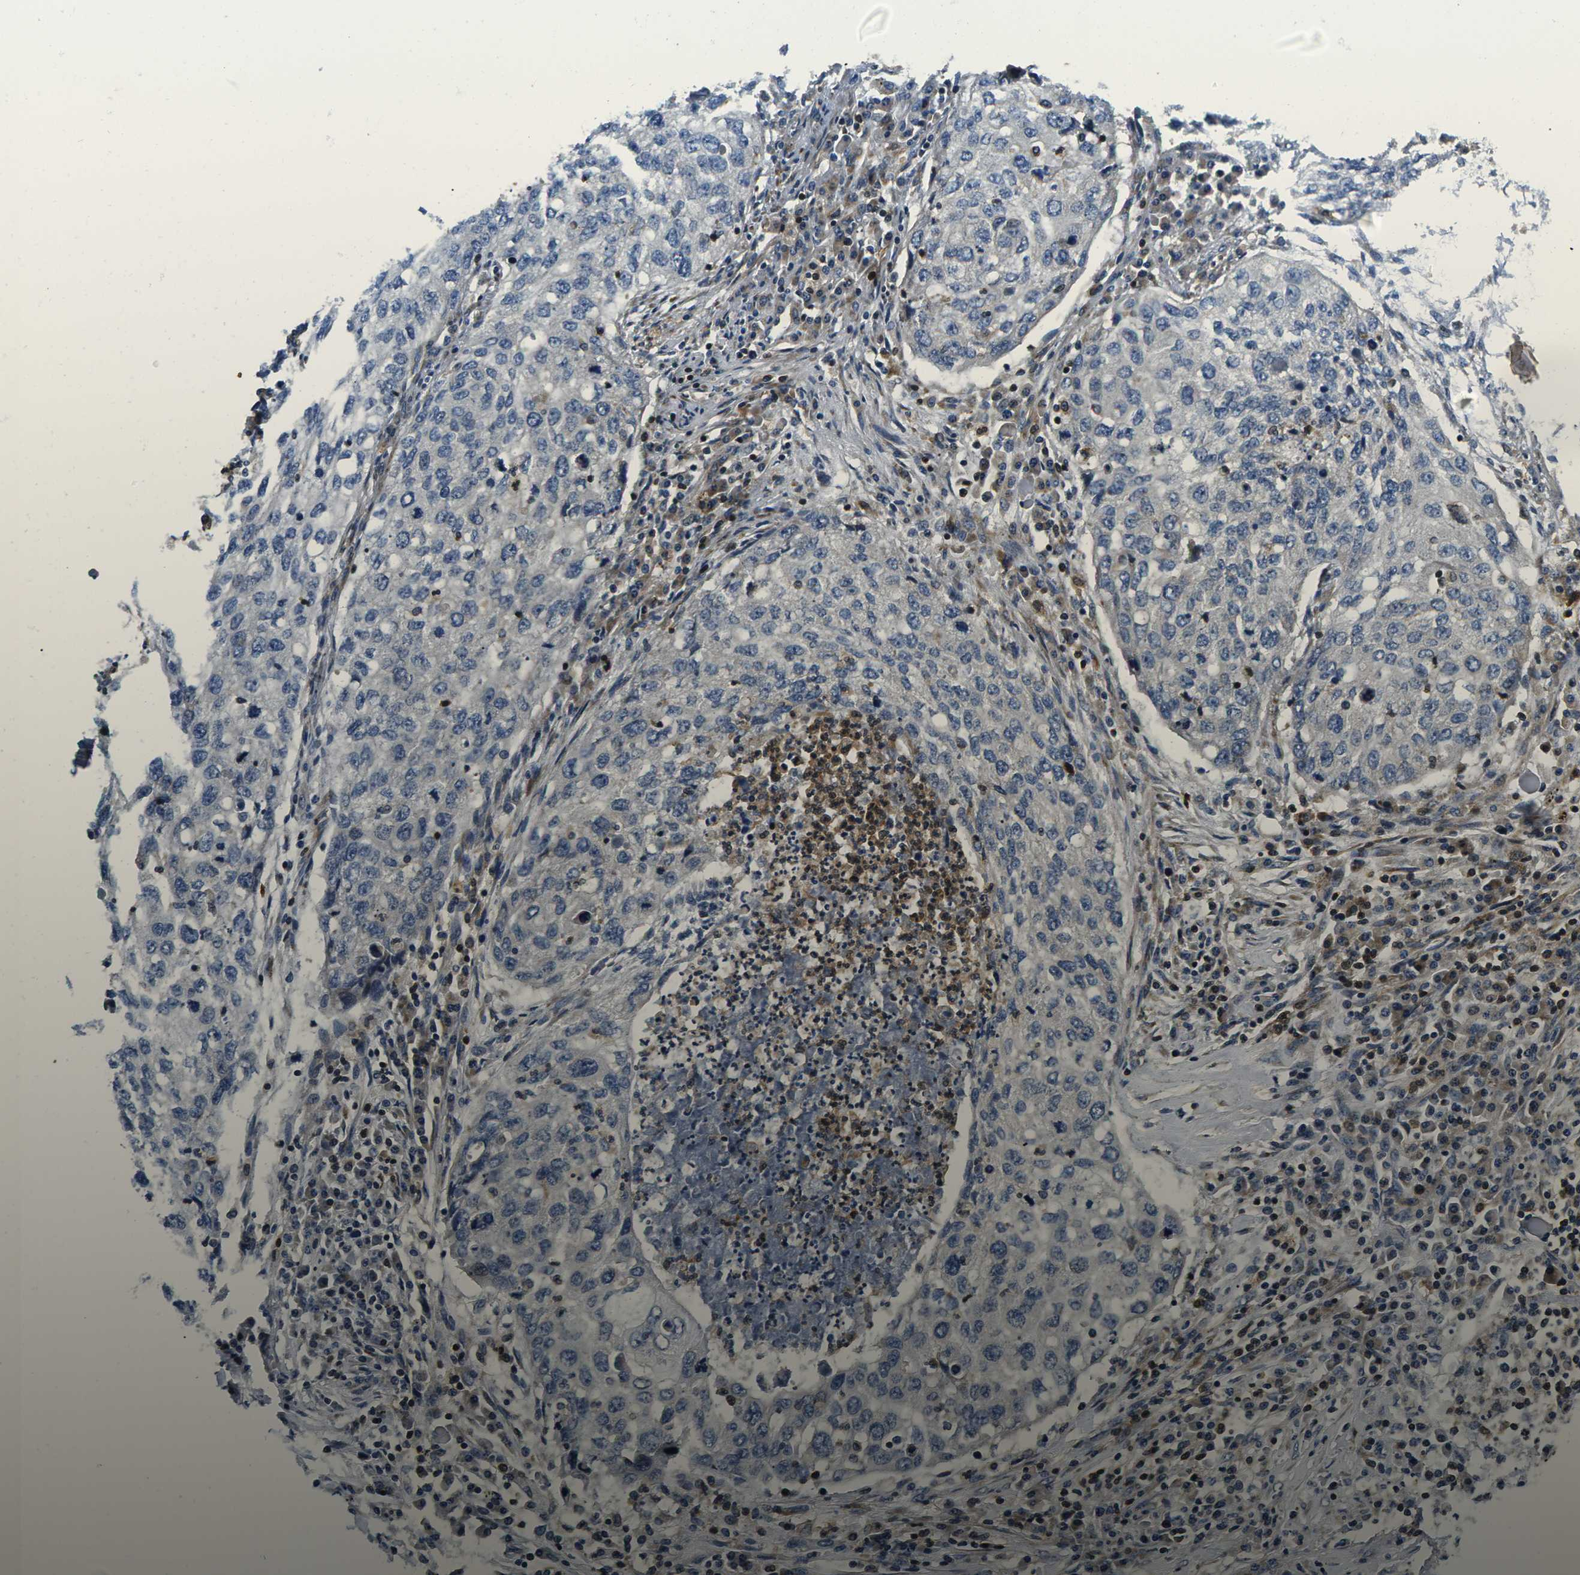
{"staining": {"intensity": "negative", "quantity": "none", "location": "none"}, "tissue": "lung cancer", "cell_type": "Tumor cells", "image_type": "cancer", "snomed": [{"axis": "morphology", "description": "Squamous cell carcinoma, NOS"}, {"axis": "topography", "description": "Lung"}], "caption": "IHC photomicrograph of squamous cell carcinoma (lung) stained for a protein (brown), which demonstrates no staining in tumor cells. Brightfield microscopy of immunohistochemistry (IHC) stained with DAB (3,3'-diaminobenzidine) (brown) and hematoxylin (blue), captured at high magnification.", "gene": "PLCE1", "patient": {"sex": "female", "age": 63}}